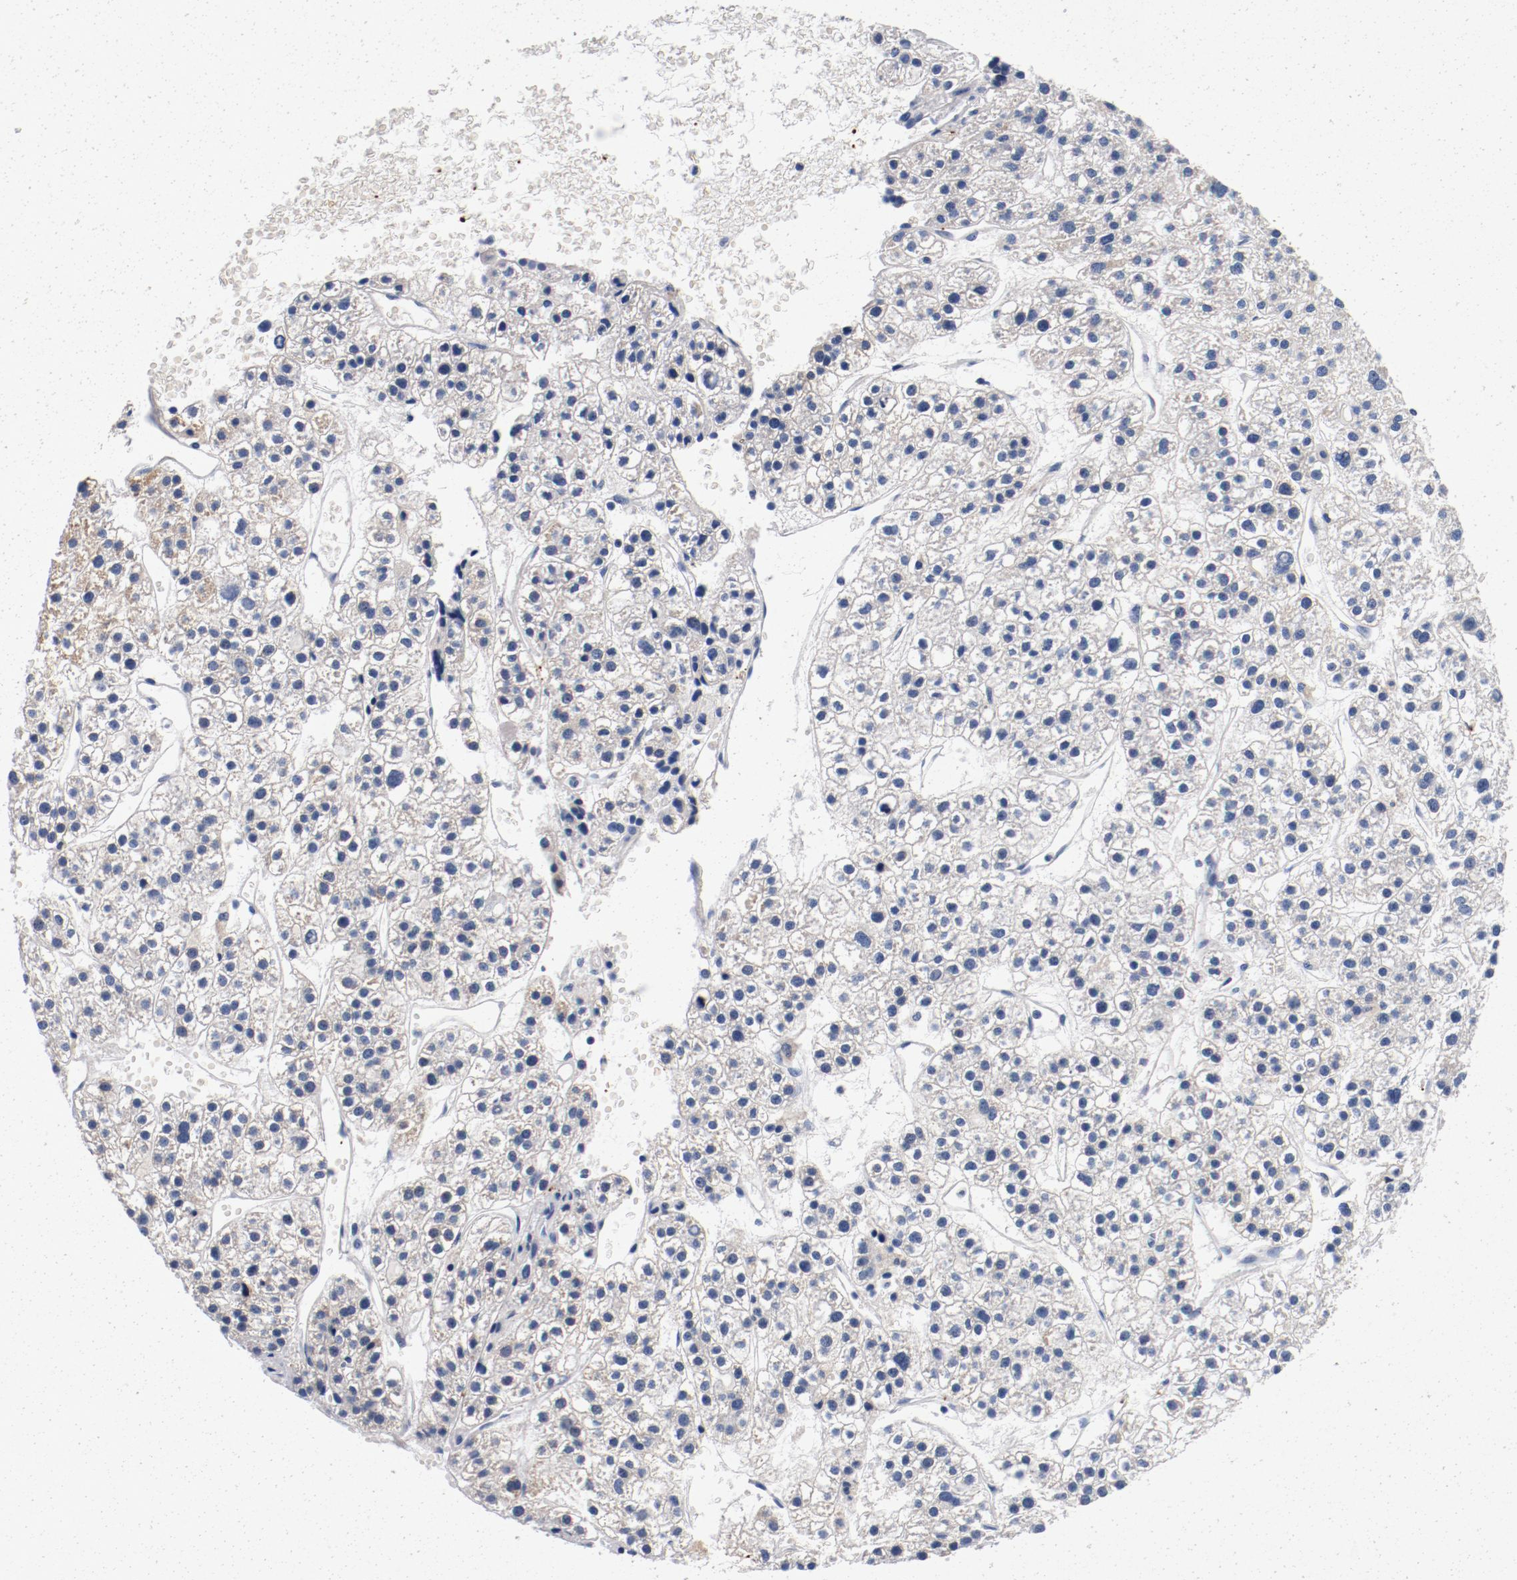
{"staining": {"intensity": "weak", "quantity": "25%-75%", "location": "cytoplasmic/membranous"}, "tissue": "liver cancer", "cell_type": "Tumor cells", "image_type": "cancer", "snomed": [{"axis": "morphology", "description": "Carcinoma, Hepatocellular, NOS"}, {"axis": "topography", "description": "Liver"}], "caption": "Protein staining of liver cancer tissue demonstrates weak cytoplasmic/membranous positivity in about 25%-75% of tumor cells.", "gene": "PIM1", "patient": {"sex": "female", "age": 85}}